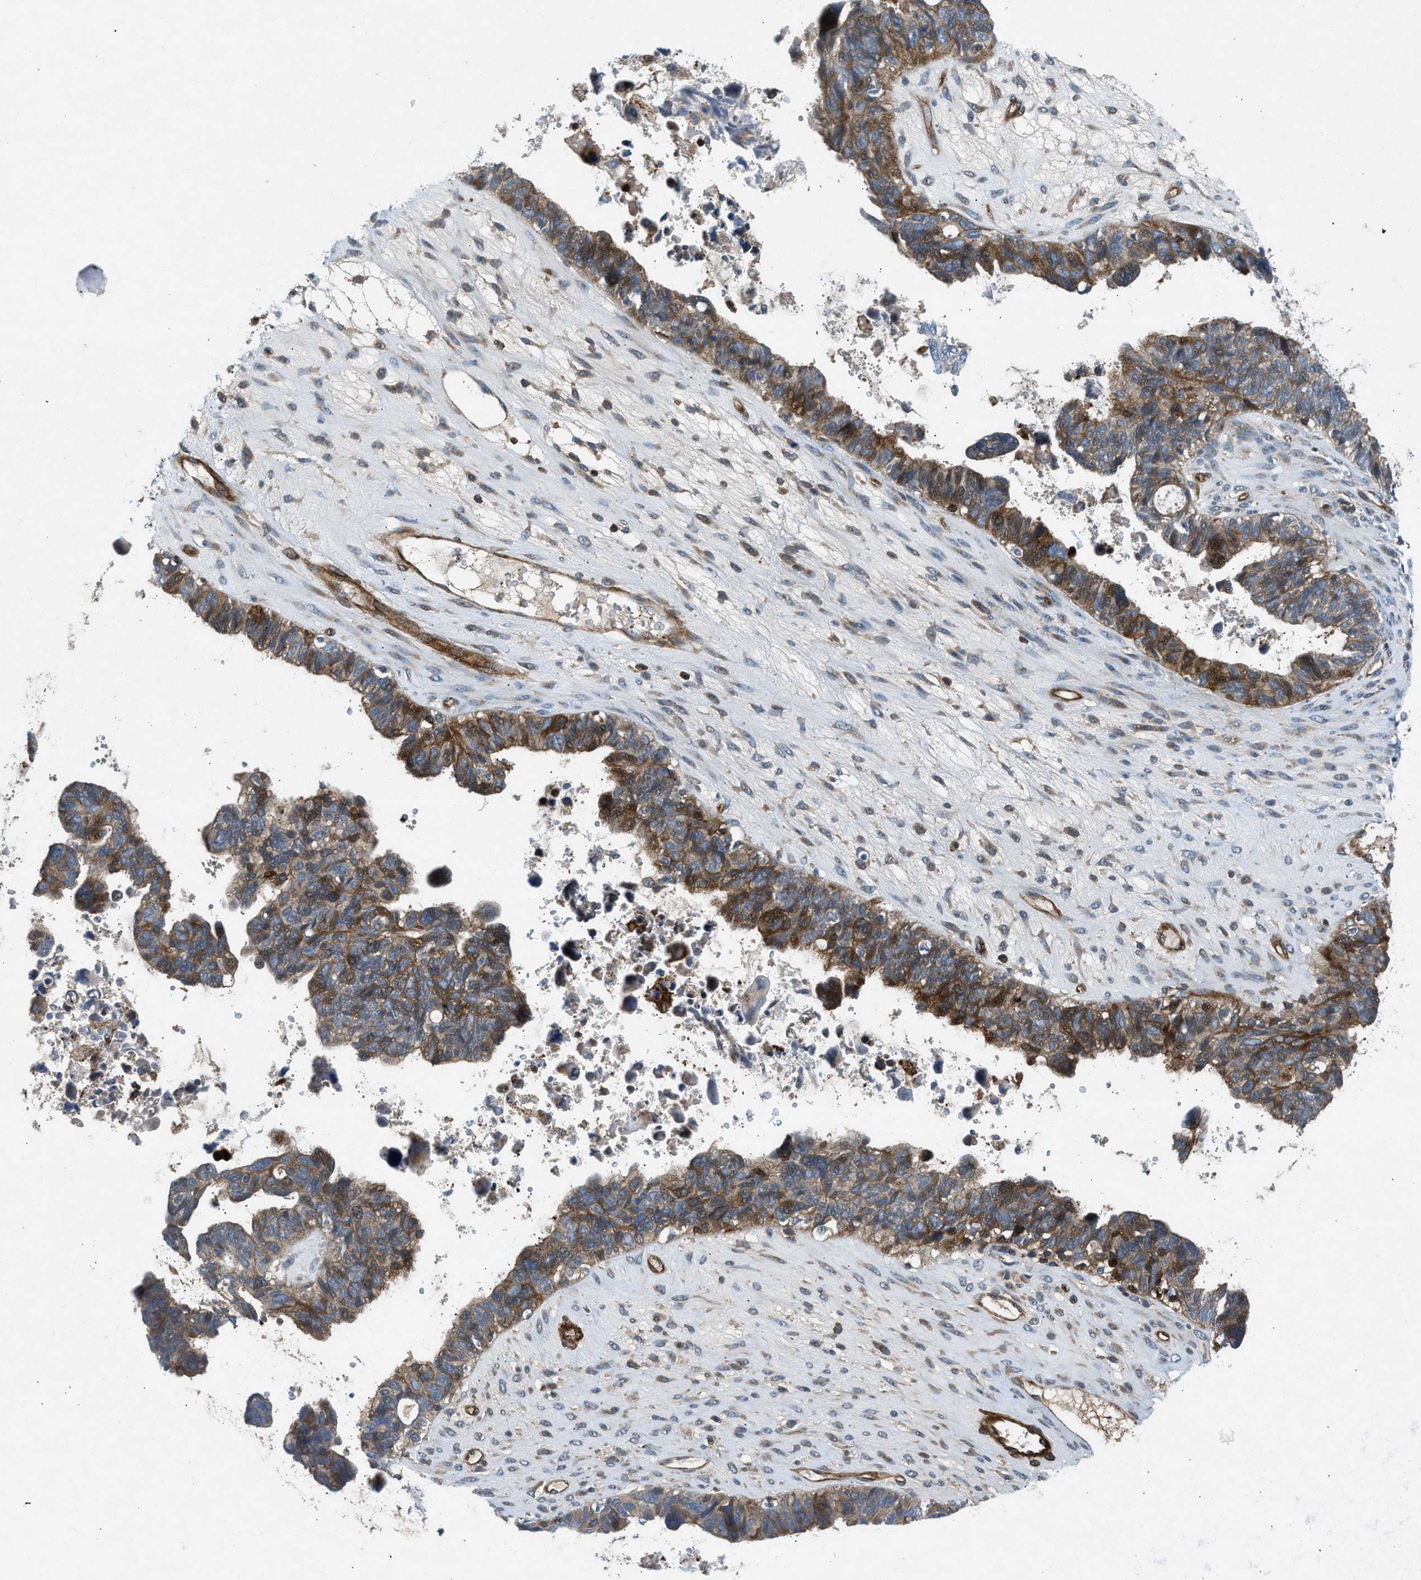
{"staining": {"intensity": "moderate", "quantity": ">75%", "location": "cytoplasmic/membranous"}, "tissue": "ovarian cancer", "cell_type": "Tumor cells", "image_type": "cancer", "snomed": [{"axis": "morphology", "description": "Cystadenocarcinoma, serous, NOS"}, {"axis": "topography", "description": "Ovary"}], "caption": "IHC photomicrograph of ovarian cancer (serous cystadenocarcinoma) stained for a protein (brown), which exhibits medium levels of moderate cytoplasmic/membranous staining in about >75% of tumor cells.", "gene": "NYNRIN", "patient": {"sex": "female", "age": 79}}